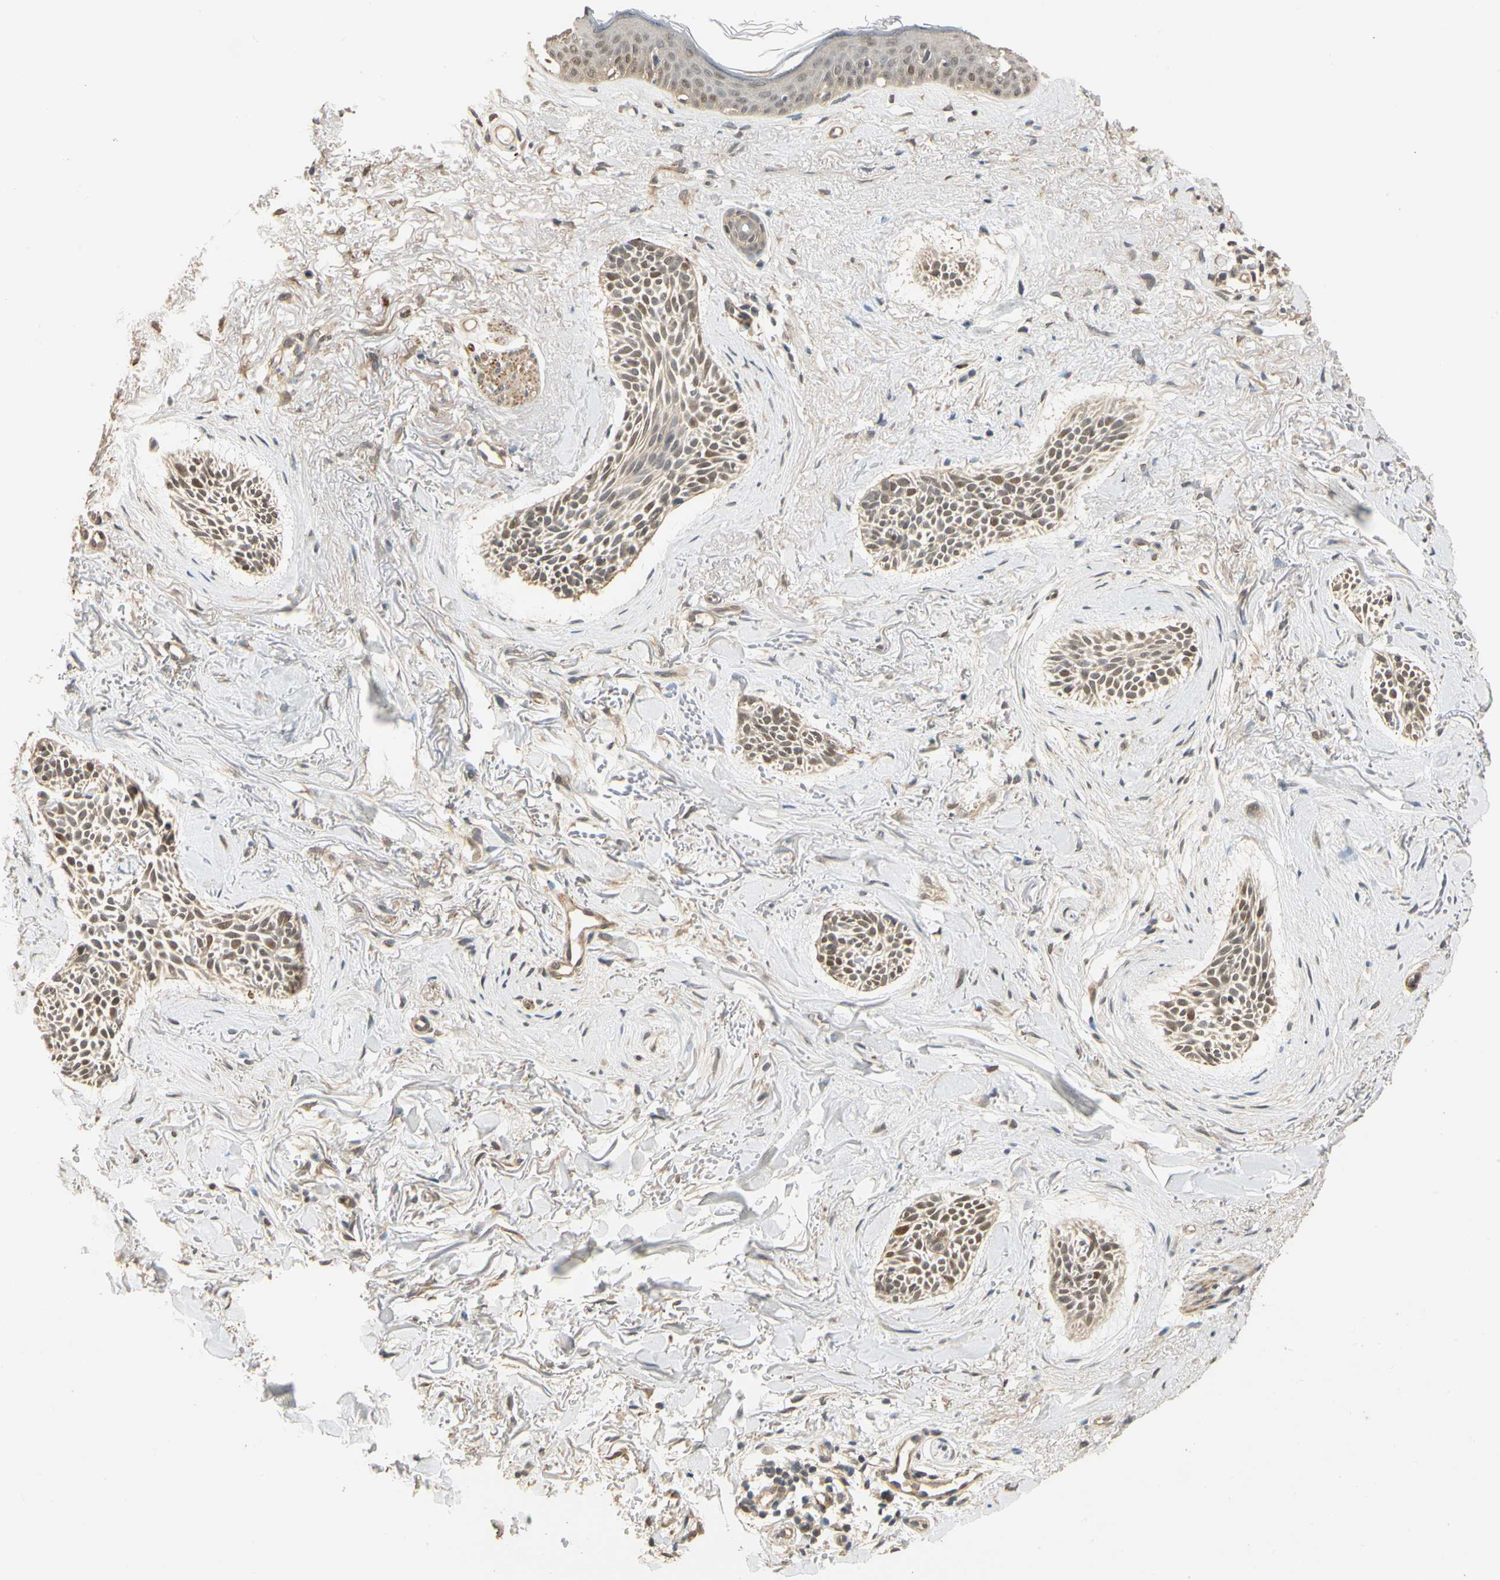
{"staining": {"intensity": "moderate", "quantity": "25%-75%", "location": "nuclear"}, "tissue": "skin cancer", "cell_type": "Tumor cells", "image_type": "cancer", "snomed": [{"axis": "morphology", "description": "Normal tissue, NOS"}, {"axis": "morphology", "description": "Basal cell carcinoma"}, {"axis": "topography", "description": "Skin"}], "caption": "This image exhibits immunohistochemistry (IHC) staining of skin basal cell carcinoma, with medium moderate nuclear staining in about 25%-75% of tumor cells.", "gene": "QSER1", "patient": {"sex": "female", "age": 84}}